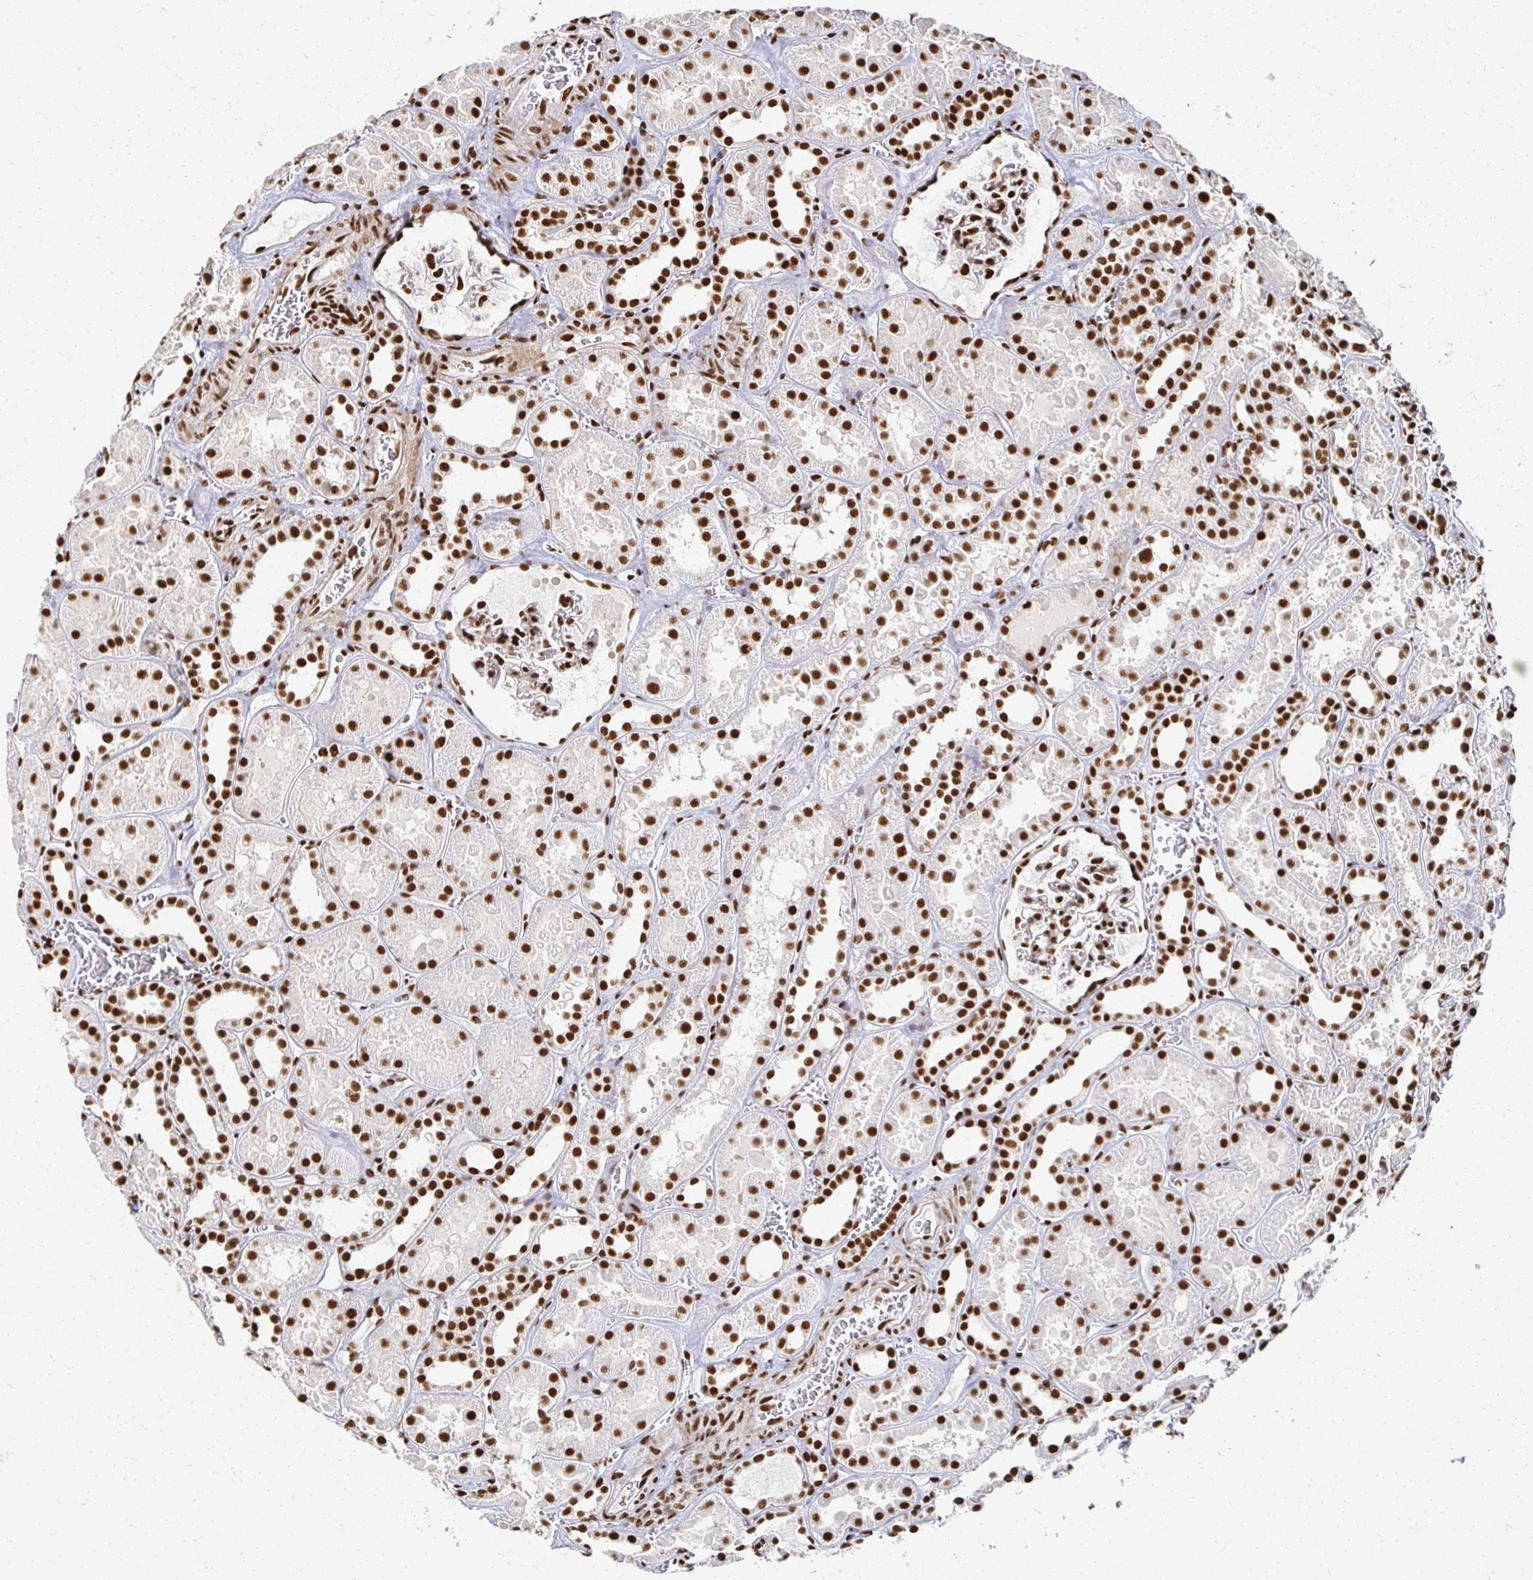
{"staining": {"intensity": "strong", "quantity": ">75%", "location": "nuclear"}, "tissue": "kidney", "cell_type": "Cells in glomeruli", "image_type": "normal", "snomed": [{"axis": "morphology", "description": "Normal tissue, NOS"}, {"axis": "topography", "description": "Kidney"}], "caption": "An immunohistochemistry image of unremarkable tissue is shown. Protein staining in brown shows strong nuclear positivity in kidney within cells in glomeruli. Ihc stains the protein in brown and the nuclei are stained blue.", "gene": "RBBP4", "patient": {"sex": "female", "age": 41}}